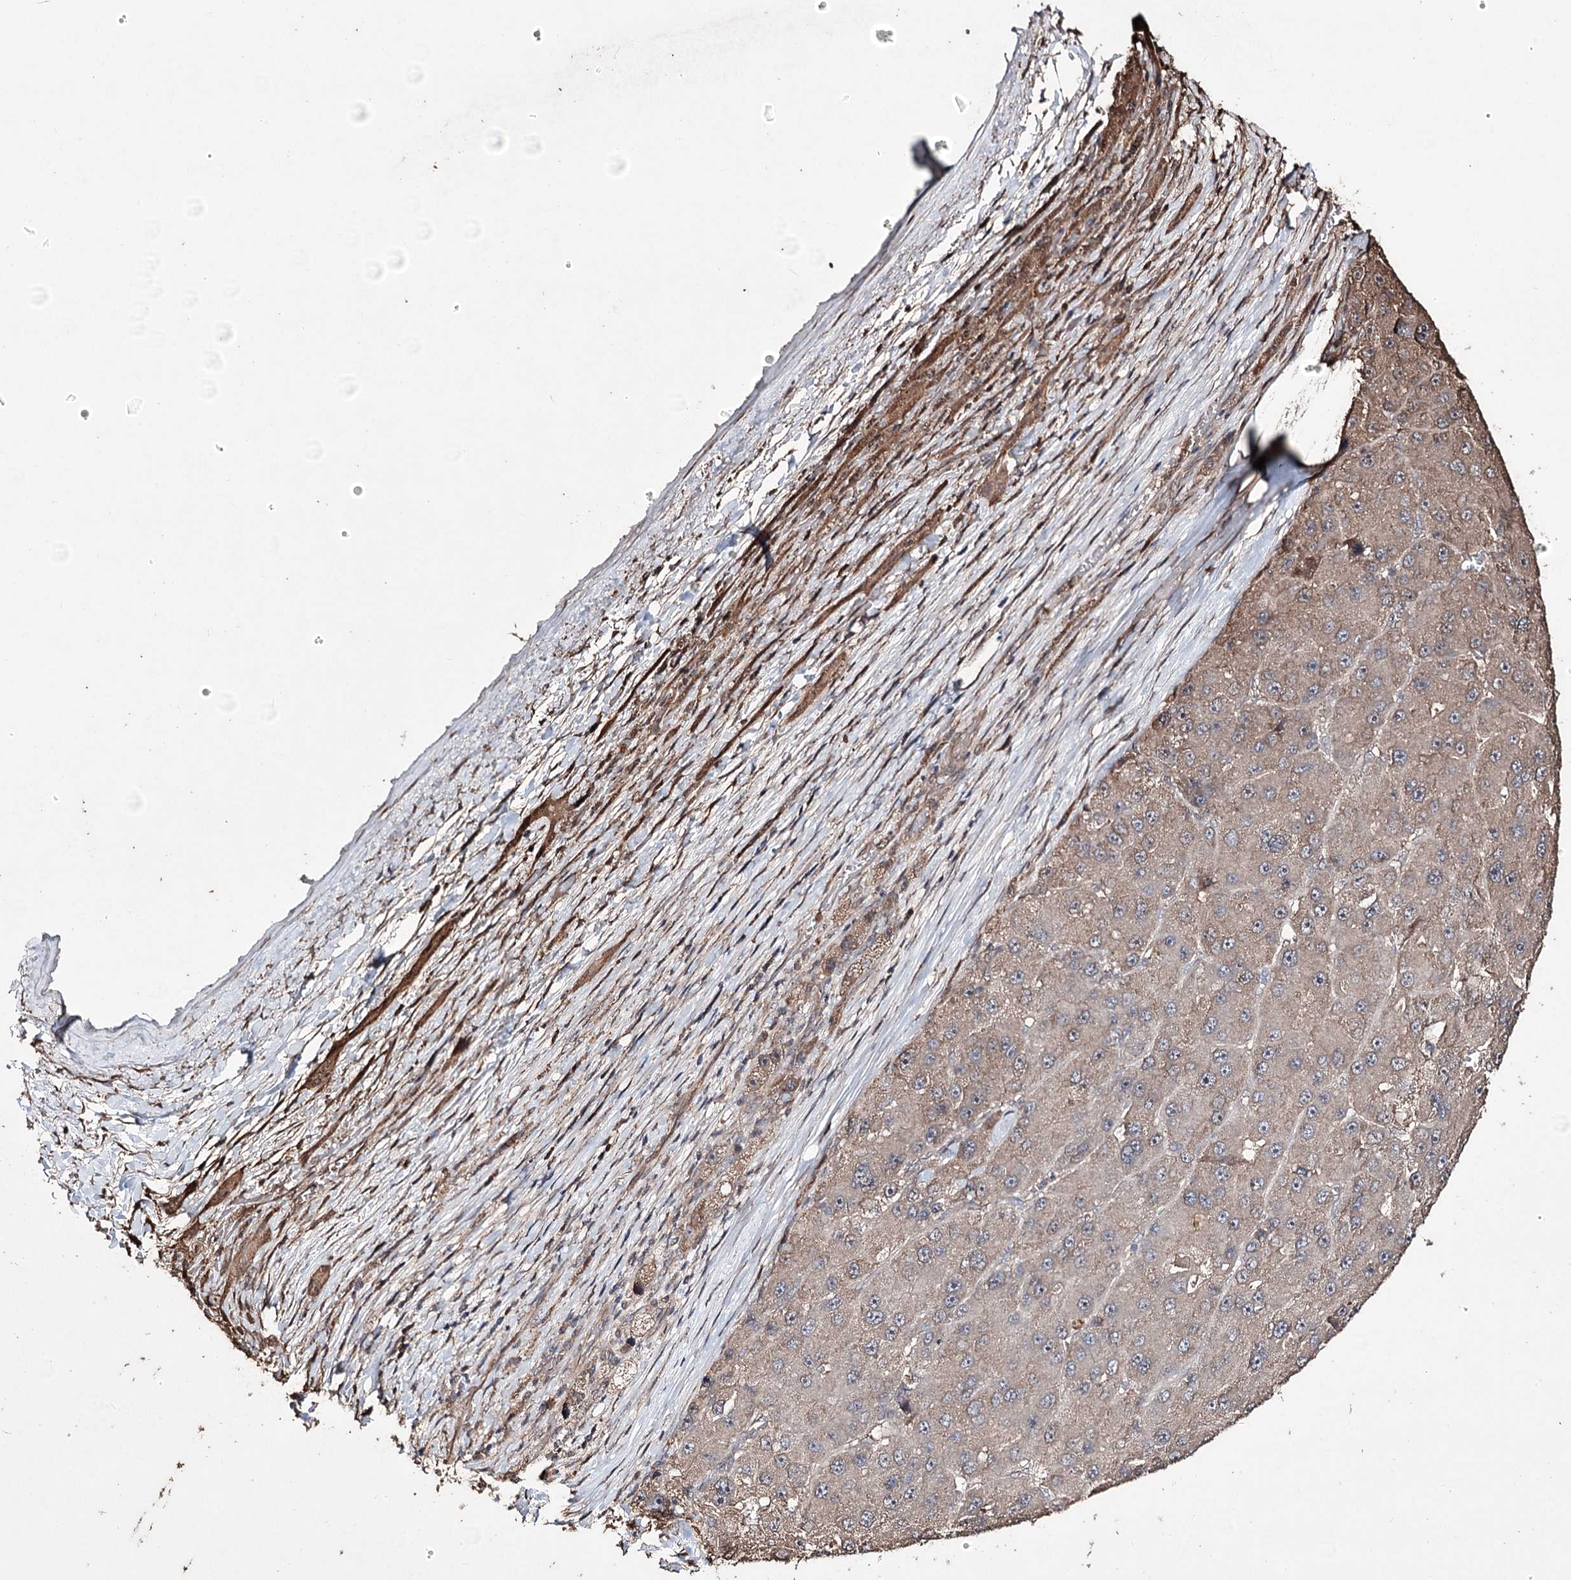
{"staining": {"intensity": "weak", "quantity": "<25%", "location": "cytoplasmic/membranous"}, "tissue": "liver cancer", "cell_type": "Tumor cells", "image_type": "cancer", "snomed": [{"axis": "morphology", "description": "Carcinoma, Hepatocellular, NOS"}, {"axis": "topography", "description": "Liver"}], "caption": "Hepatocellular carcinoma (liver) was stained to show a protein in brown. There is no significant staining in tumor cells.", "gene": "ZNF662", "patient": {"sex": "female", "age": 73}}